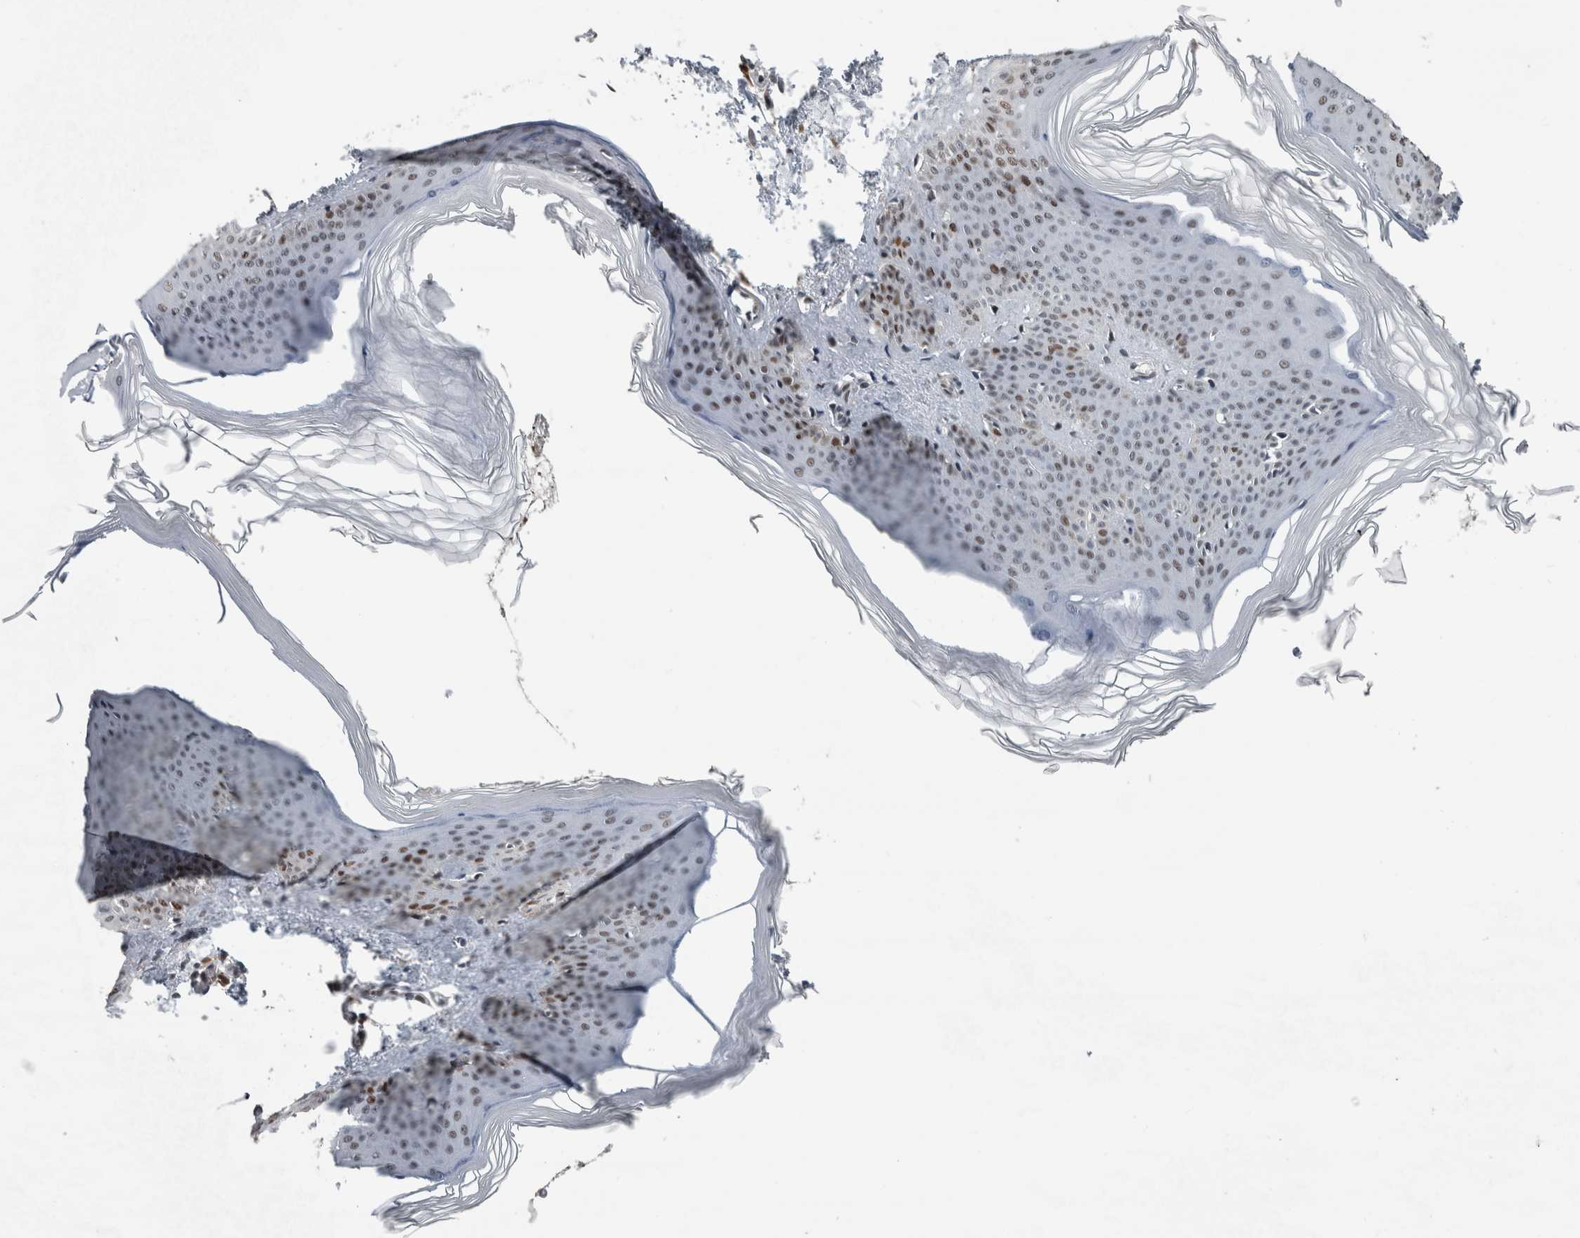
{"staining": {"intensity": "moderate", "quantity": "<25%", "location": "nuclear"}, "tissue": "skin", "cell_type": "Fibroblasts", "image_type": "normal", "snomed": [{"axis": "morphology", "description": "Normal tissue, NOS"}, {"axis": "topography", "description": "Skin"}], "caption": "Immunohistochemistry (IHC) image of unremarkable human skin stained for a protein (brown), which displays low levels of moderate nuclear positivity in about <25% of fibroblasts.", "gene": "POLD2", "patient": {"sex": "female", "age": 27}}